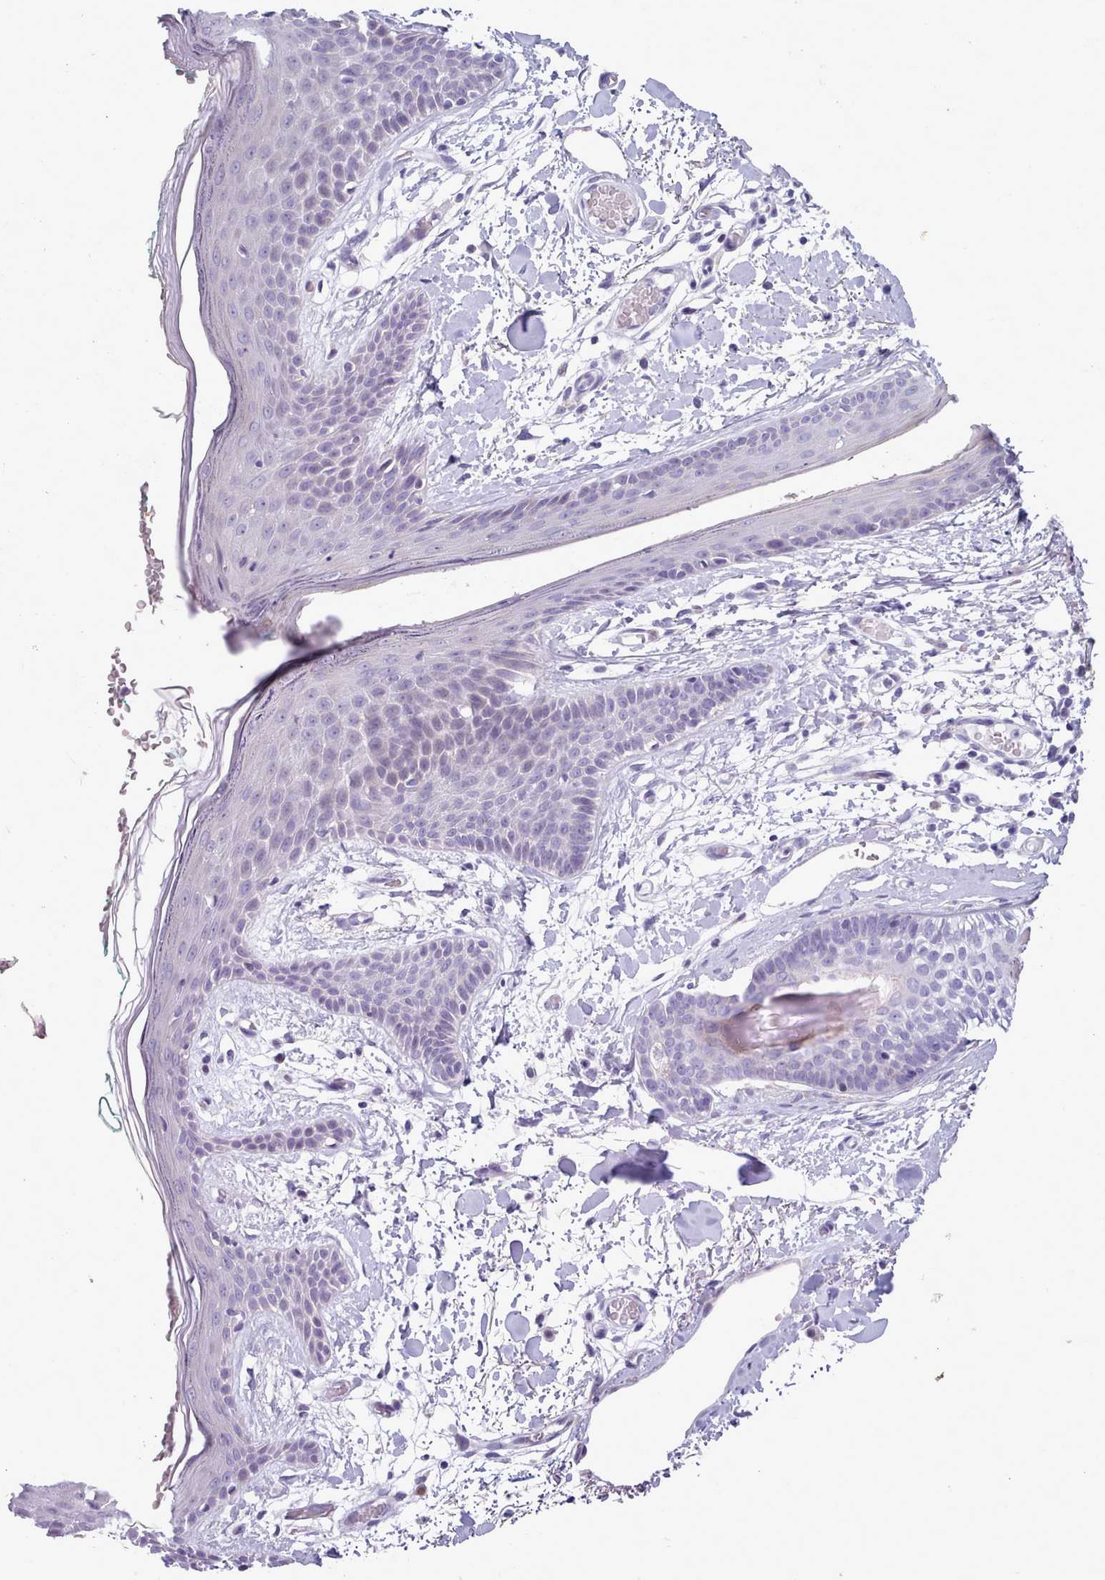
{"staining": {"intensity": "negative", "quantity": "none", "location": "none"}, "tissue": "skin", "cell_type": "Fibroblasts", "image_type": "normal", "snomed": [{"axis": "morphology", "description": "Normal tissue, NOS"}, {"axis": "topography", "description": "Skin"}], "caption": "The histopathology image reveals no significant expression in fibroblasts of skin. (DAB immunohistochemistry (IHC) visualized using brightfield microscopy, high magnification).", "gene": "MYRFL", "patient": {"sex": "male", "age": 79}}